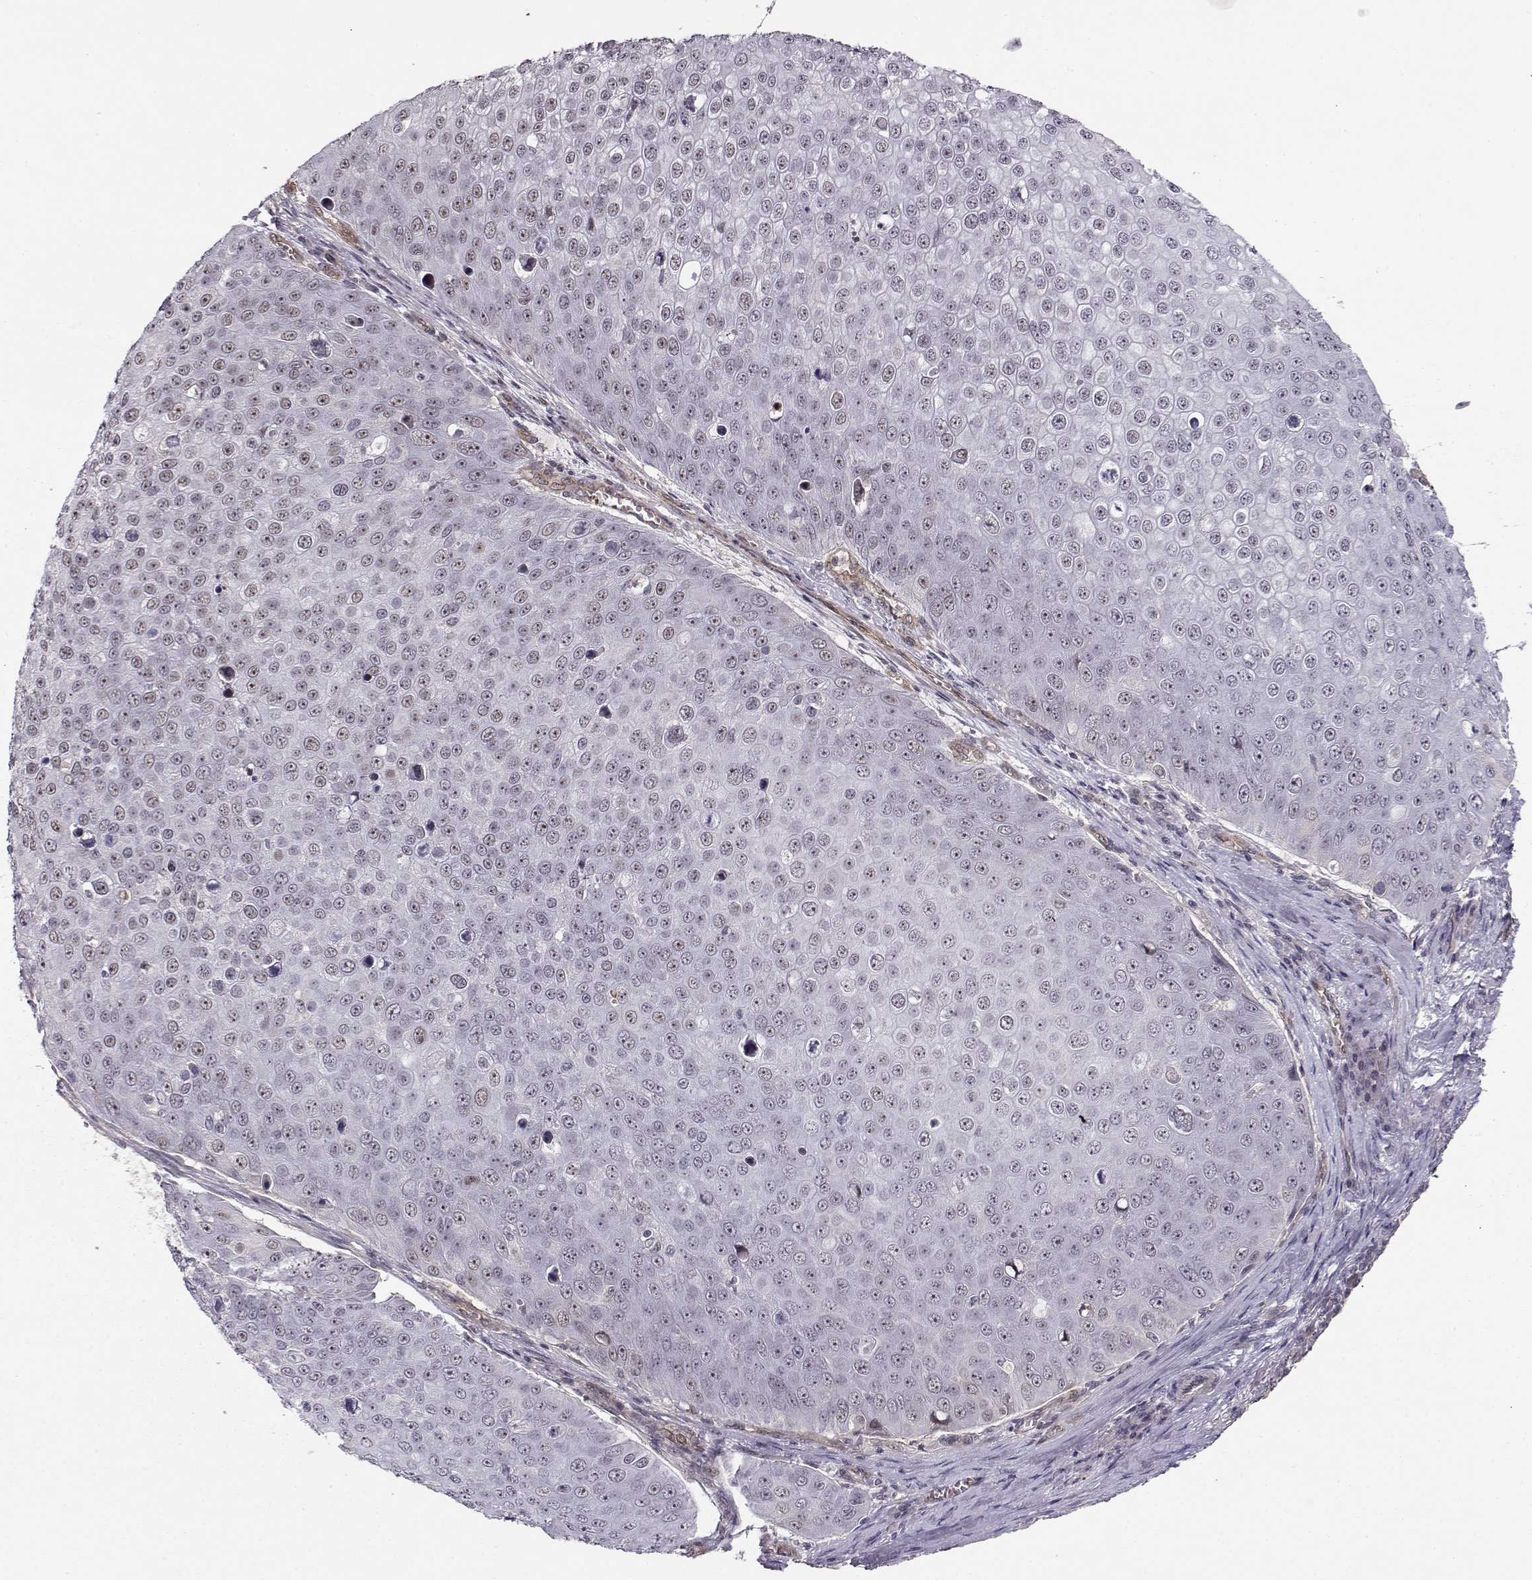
{"staining": {"intensity": "moderate", "quantity": "<25%", "location": "nuclear"}, "tissue": "skin cancer", "cell_type": "Tumor cells", "image_type": "cancer", "snomed": [{"axis": "morphology", "description": "Squamous cell carcinoma, NOS"}, {"axis": "topography", "description": "Skin"}], "caption": "Immunohistochemistry (IHC) histopathology image of neoplastic tissue: skin cancer (squamous cell carcinoma) stained using IHC displays low levels of moderate protein expression localized specifically in the nuclear of tumor cells, appearing as a nuclear brown color.", "gene": "CIR1", "patient": {"sex": "male", "age": 71}}